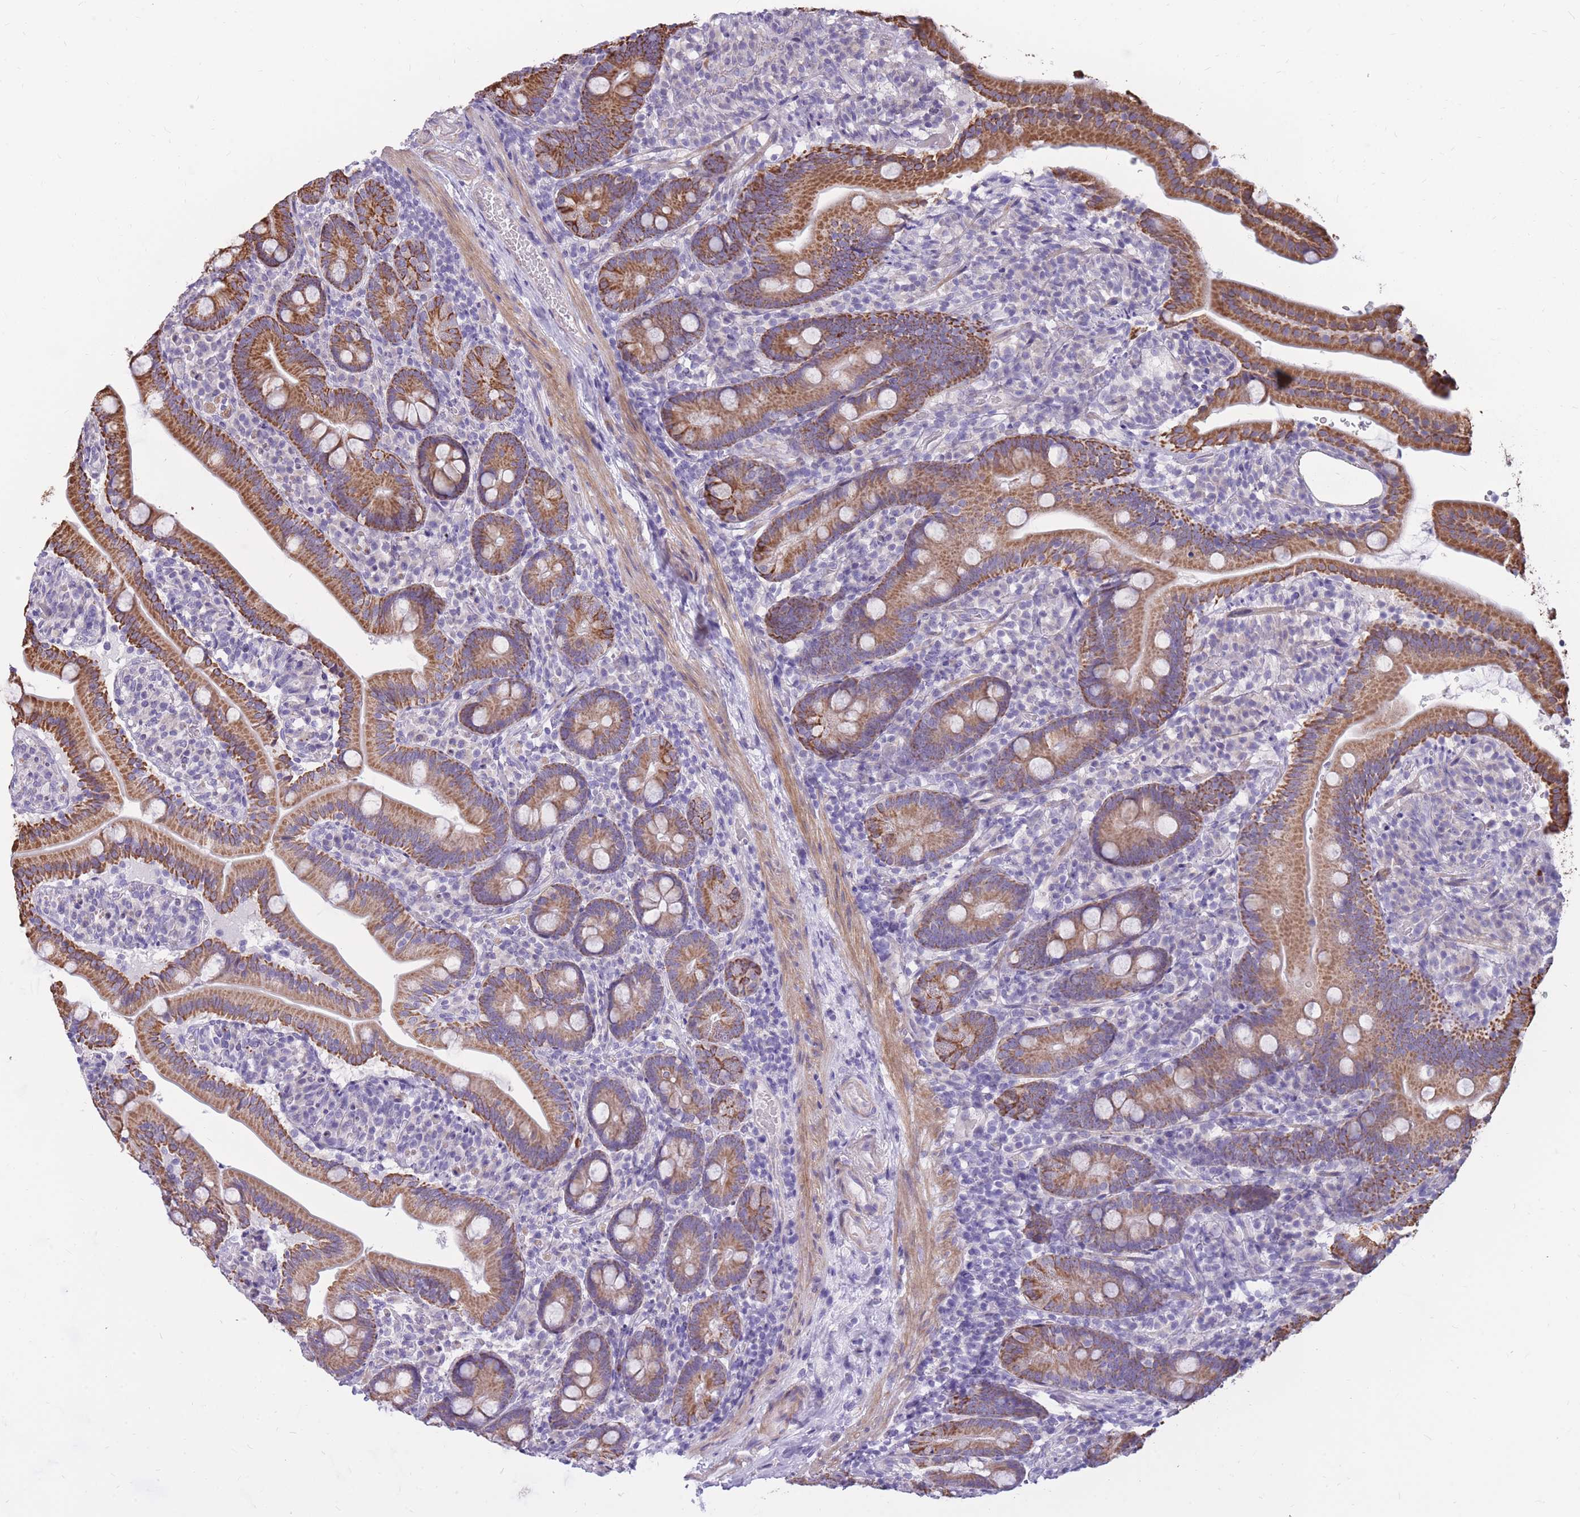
{"staining": {"intensity": "moderate", "quantity": ">75%", "location": "cytoplasmic/membranous"}, "tissue": "duodenum", "cell_type": "Glandular cells", "image_type": "normal", "snomed": [{"axis": "morphology", "description": "Normal tissue, NOS"}, {"axis": "topography", "description": "Duodenum"}], "caption": "Glandular cells show medium levels of moderate cytoplasmic/membranous positivity in about >75% of cells in unremarkable duodenum.", "gene": "RNF170", "patient": {"sex": "female", "age": 67}}